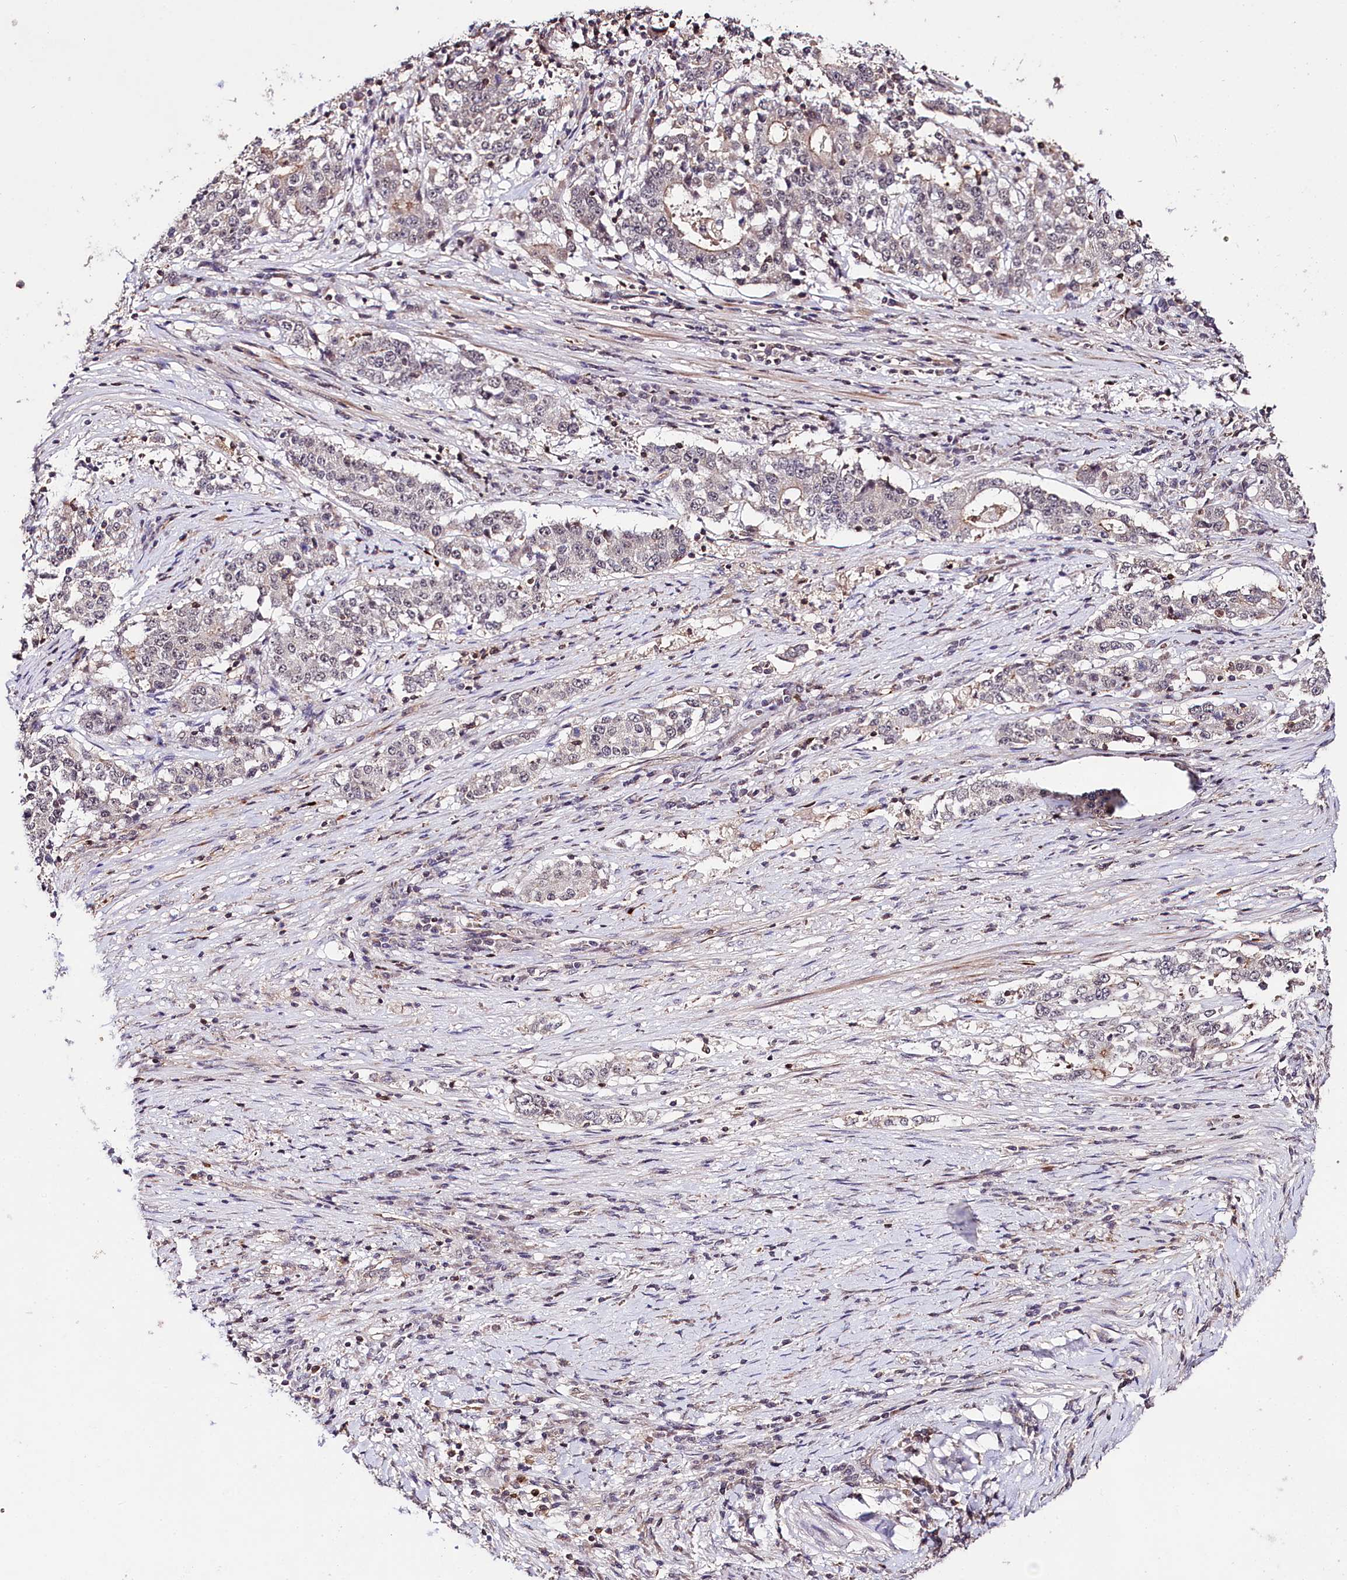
{"staining": {"intensity": "moderate", "quantity": "<25%", "location": "cytoplasmic/membranous"}, "tissue": "stomach cancer", "cell_type": "Tumor cells", "image_type": "cancer", "snomed": [{"axis": "morphology", "description": "Adenocarcinoma, NOS"}, {"axis": "topography", "description": "Stomach"}], "caption": "A histopathology image showing moderate cytoplasmic/membranous staining in approximately <25% of tumor cells in adenocarcinoma (stomach), as visualized by brown immunohistochemical staining.", "gene": "TAFAZZIN", "patient": {"sex": "male", "age": 59}}